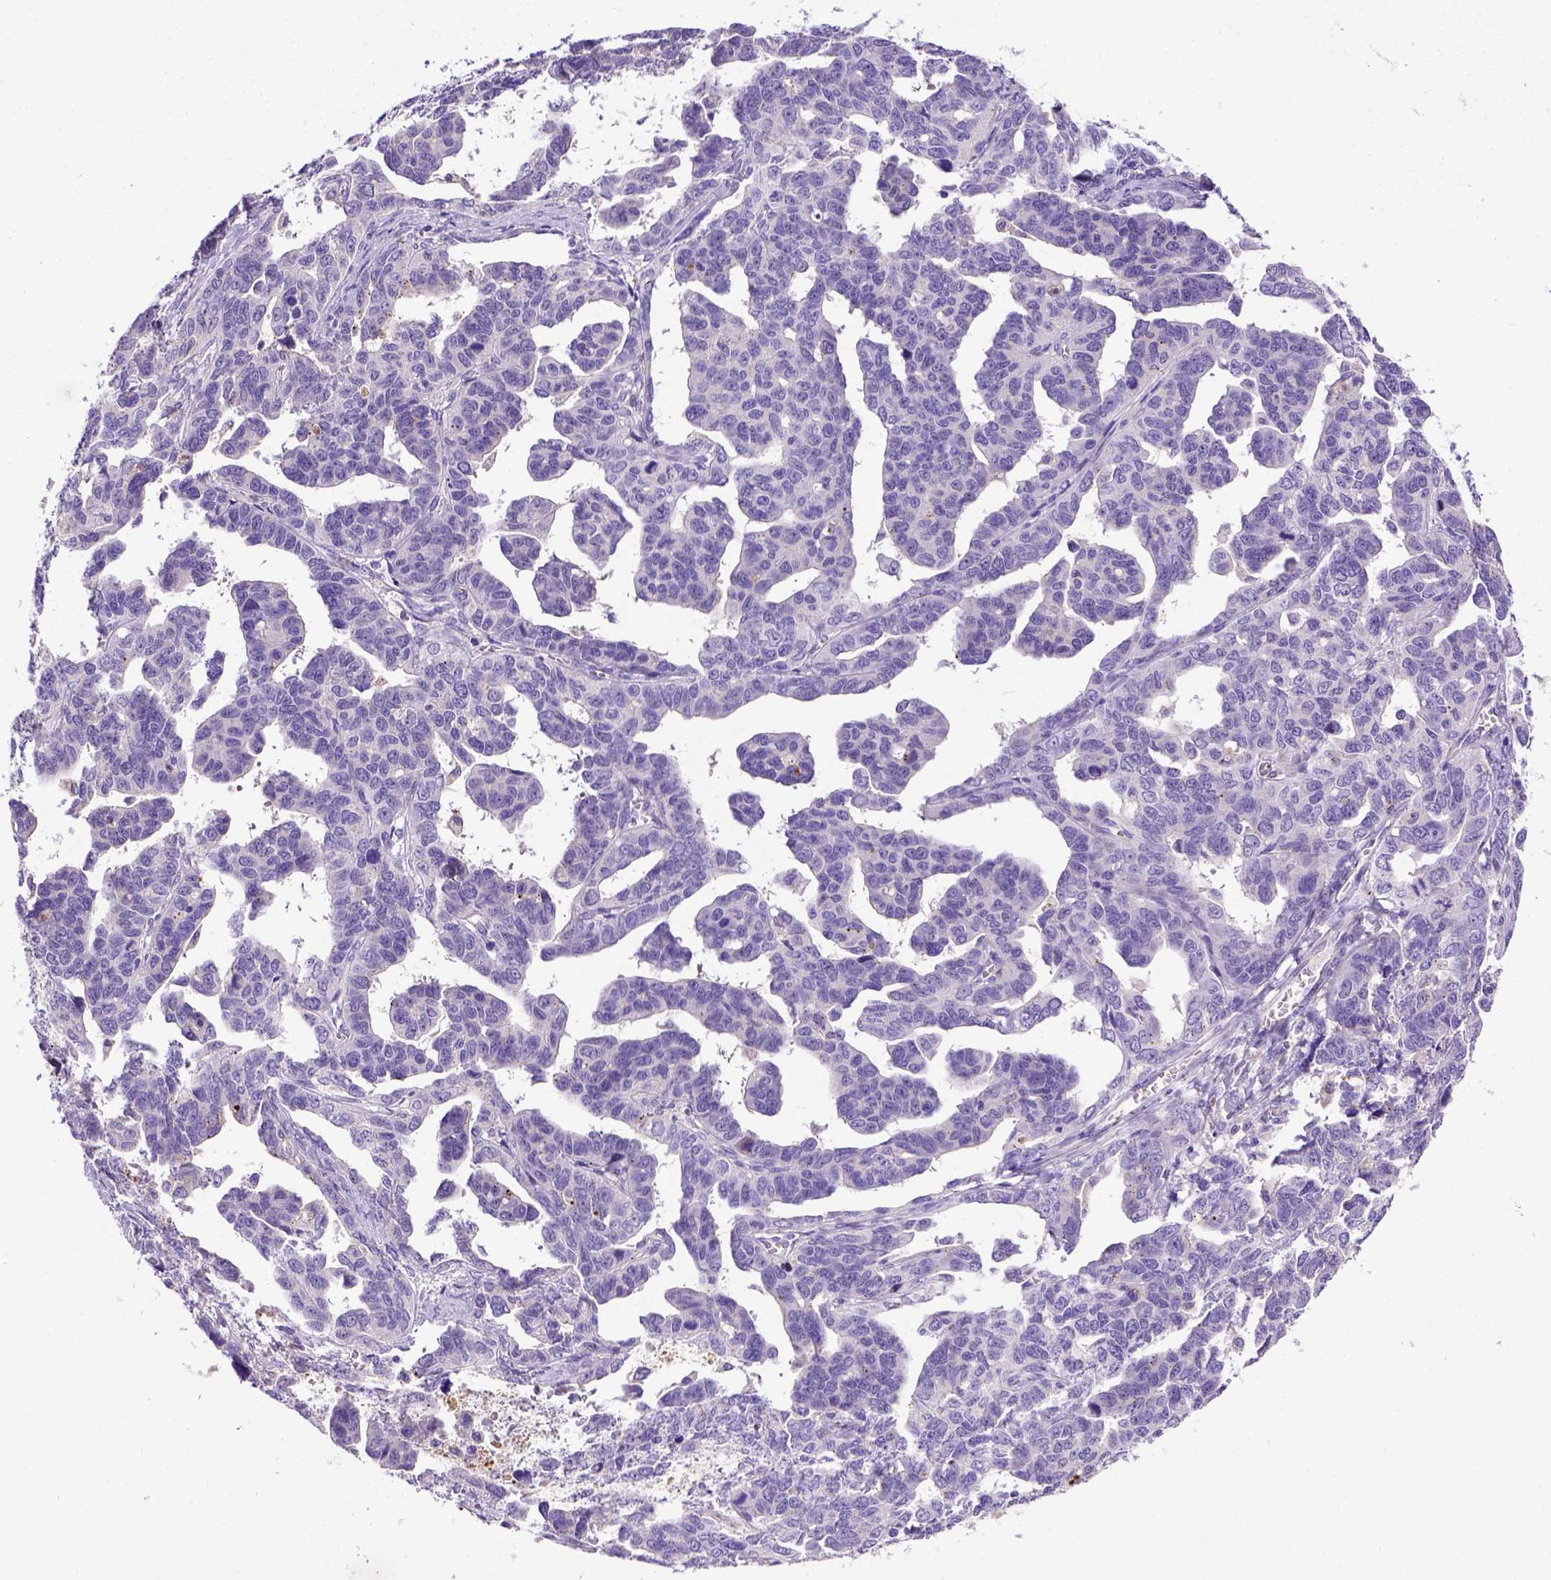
{"staining": {"intensity": "negative", "quantity": "none", "location": "none"}, "tissue": "ovarian cancer", "cell_type": "Tumor cells", "image_type": "cancer", "snomed": [{"axis": "morphology", "description": "Cystadenocarcinoma, serous, NOS"}, {"axis": "topography", "description": "Ovary"}], "caption": "High magnification brightfield microscopy of ovarian cancer stained with DAB (3,3'-diaminobenzidine) (brown) and counterstained with hematoxylin (blue): tumor cells show no significant staining. The staining was performed using DAB (3,3'-diaminobenzidine) to visualize the protein expression in brown, while the nuclei were stained in blue with hematoxylin (Magnification: 20x).", "gene": "ADAM12", "patient": {"sex": "female", "age": 69}}